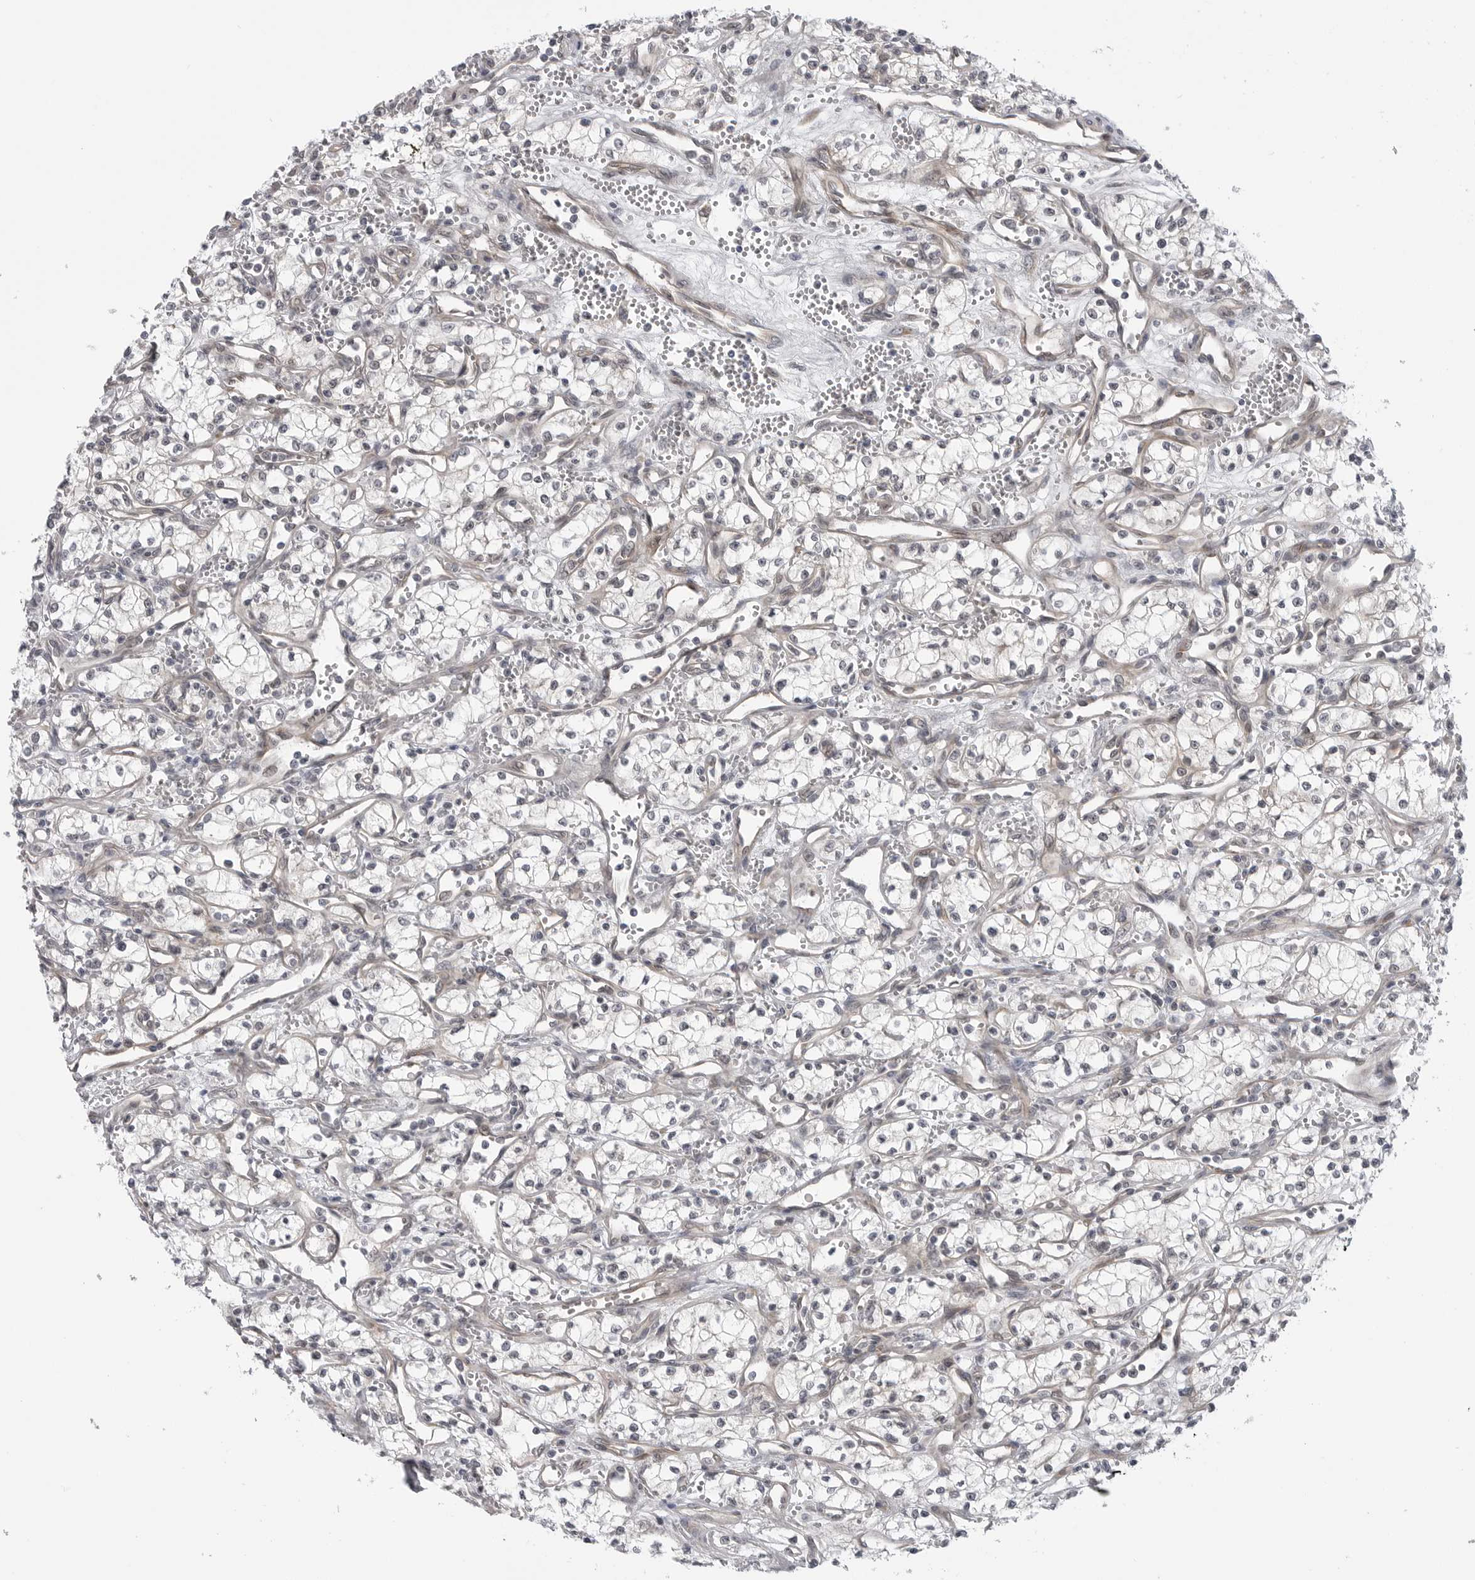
{"staining": {"intensity": "negative", "quantity": "none", "location": "none"}, "tissue": "renal cancer", "cell_type": "Tumor cells", "image_type": "cancer", "snomed": [{"axis": "morphology", "description": "Adenocarcinoma, NOS"}, {"axis": "topography", "description": "Kidney"}], "caption": "This is an IHC histopathology image of renal cancer (adenocarcinoma). There is no expression in tumor cells.", "gene": "LRRC45", "patient": {"sex": "male", "age": 59}}